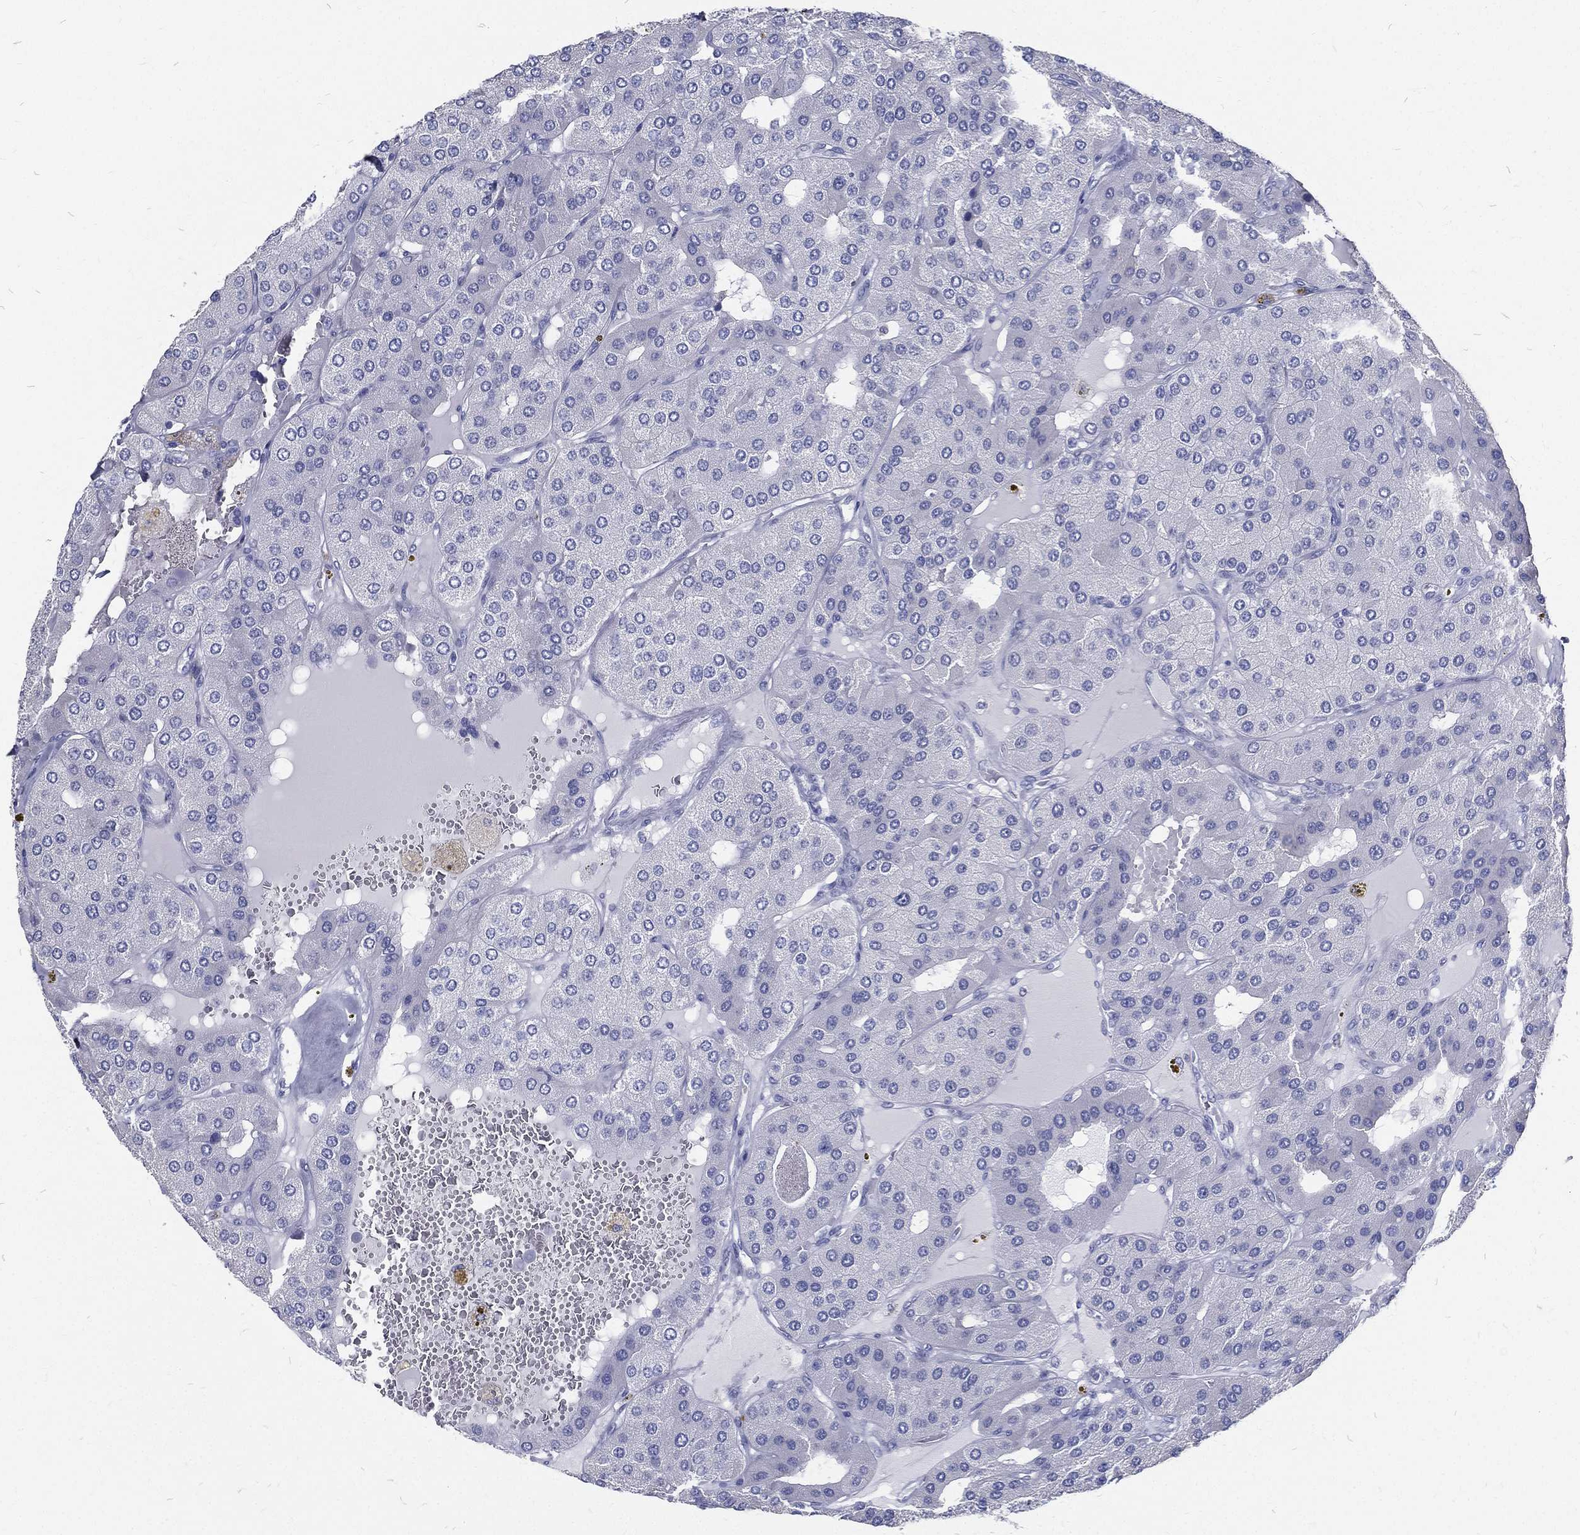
{"staining": {"intensity": "negative", "quantity": "none", "location": "none"}, "tissue": "parathyroid gland", "cell_type": "Glandular cells", "image_type": "normal", "snomed": [{"axis": "morphology", "description": "Normal tissue, NOS"}, {"axis": "morphology", "description": "Adenoma, NOS"}, {"axis": "topography", "description": "Parathyroid gland"}], "caption": "A high-resolution image shows IHC staining of benign parathyroid gland, which displays no significant positivity in glandular cells.", "gene": "RSPH4A", "patient": {"sex": "female", "age": 86}}